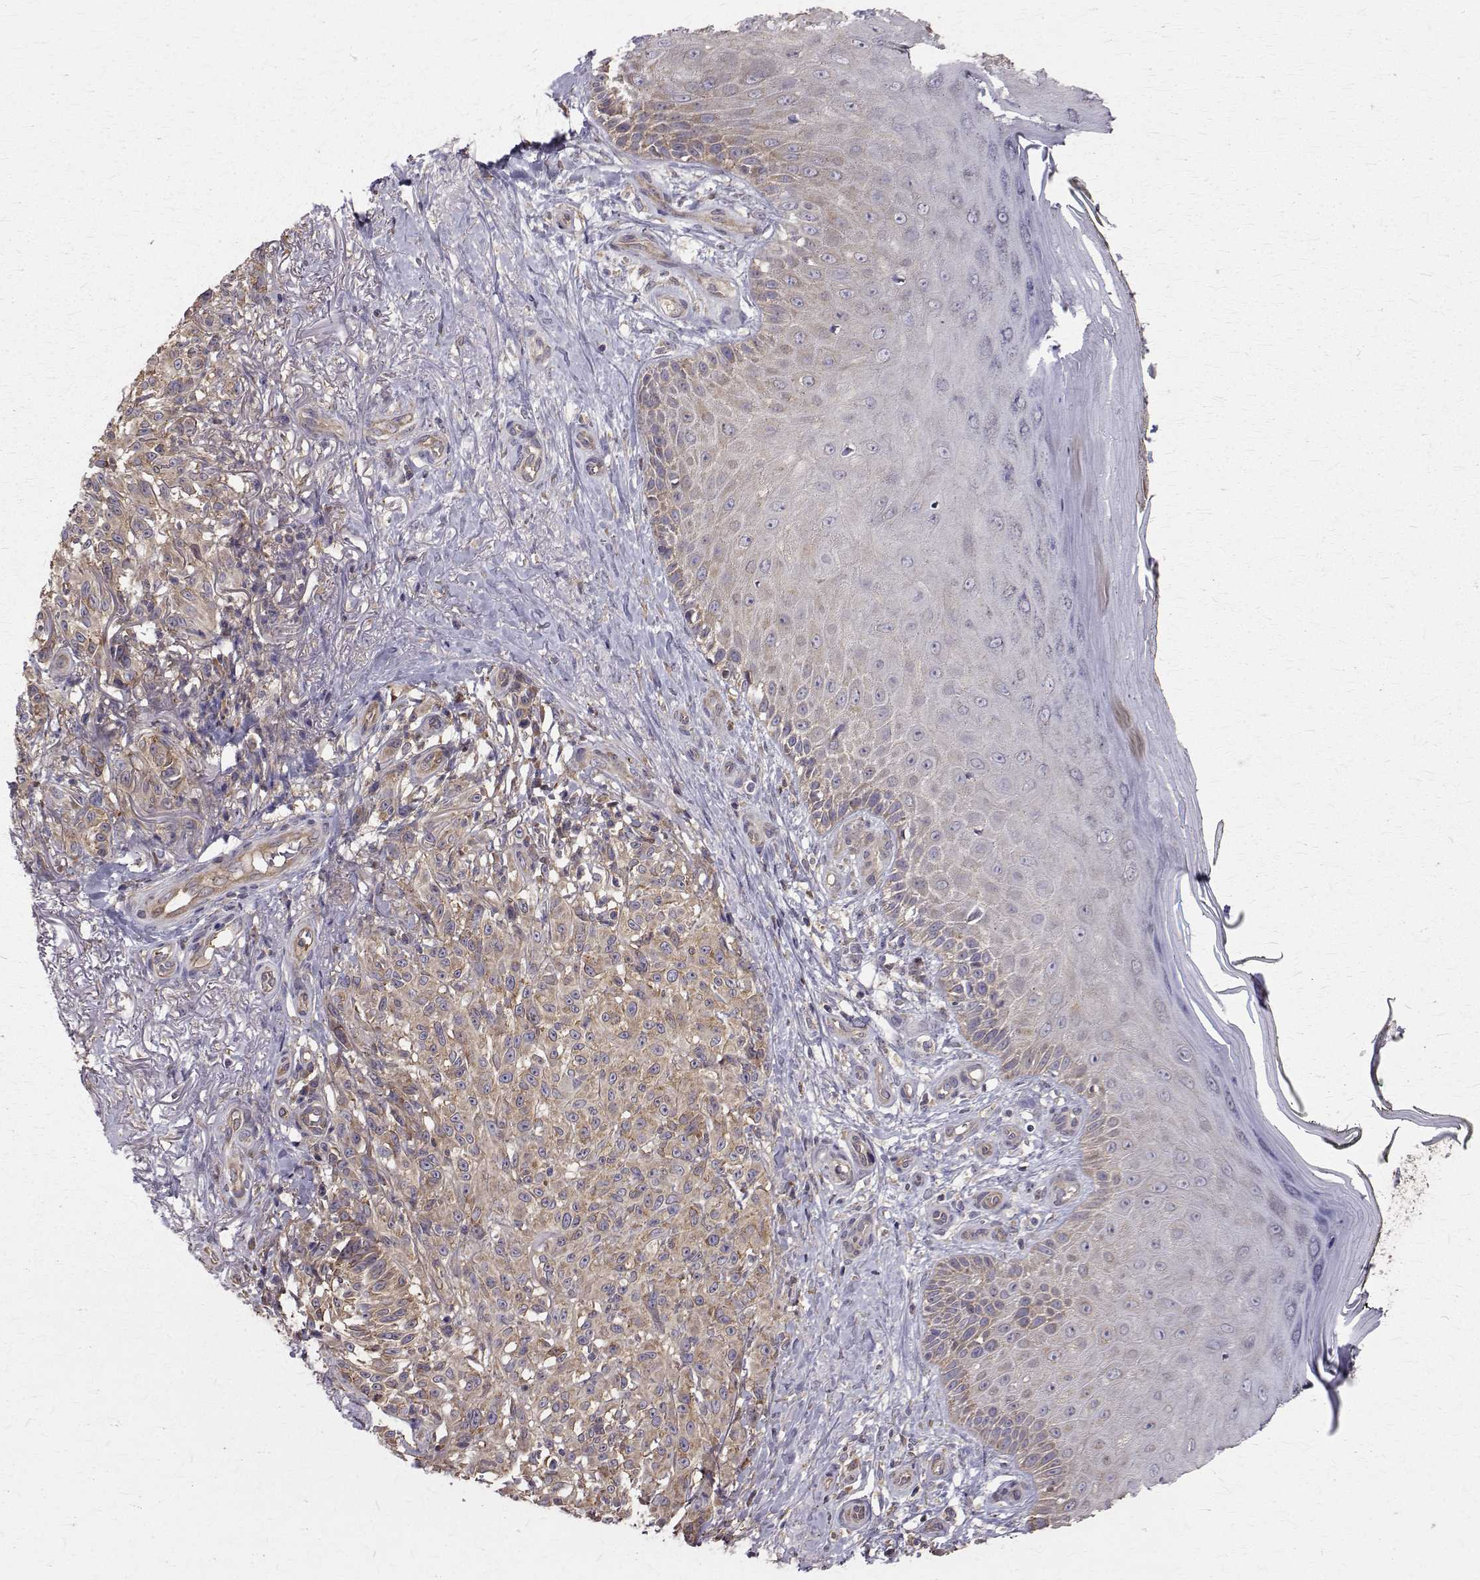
{"staining": {"intensity": "weak", "quantity": "25%-75%", "location": "cytoplasmic/membranous"}, "tissue": "melanoma", "cell_type": "Tumor cells", "image_type": "cancer", "snomed": [{"axis": "morphology", "description": "Malignant melanoma, NOS"}, {"axis": "topography", "description": "Skin"}], "caption": "Weak cytoplasmic/membranous staining is present in approximately 25%-75% of tumor cells in melanoma.", "gene": "FARSB", "patient": {"sex": "female", "age": 85}}